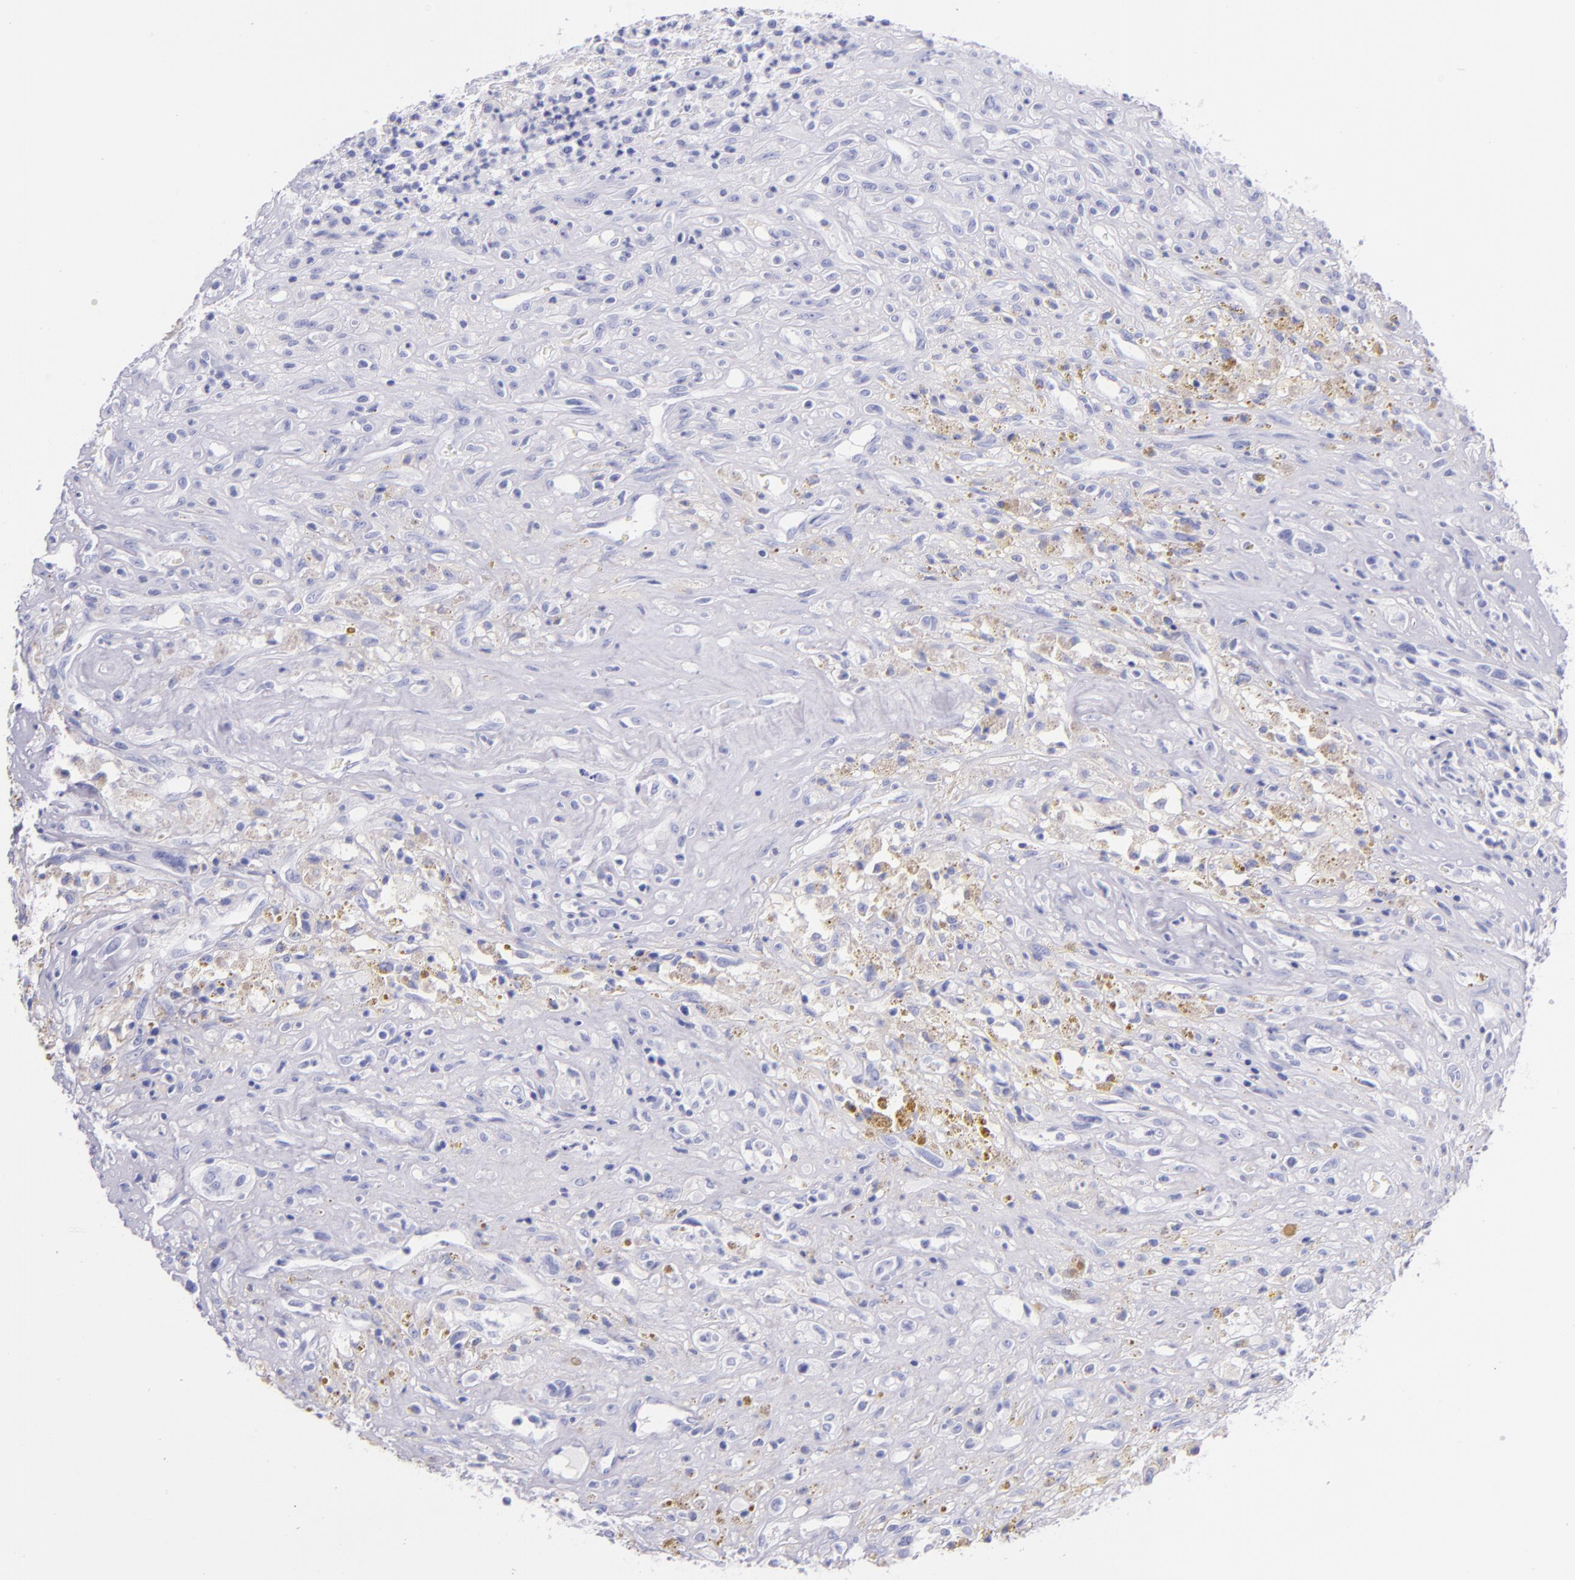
{"staining": {"intensity": "negative", "quantity": "none", "location": "none"}, "tissue": "glioma", "cell_type": "Tumor cells", "image_type": "cancer", "snomed": [{"axis": "morphology", "description": "Glioma, malignant, High grade"}, {"axis": "topography", "description": "Brain"}], "caption": "Immunohistochemistry of human malignant glioma (high-grade) displays no staining in tumor cells.", "gene": "SFTPB", "patient": {"sex": "male", "age": 66}}